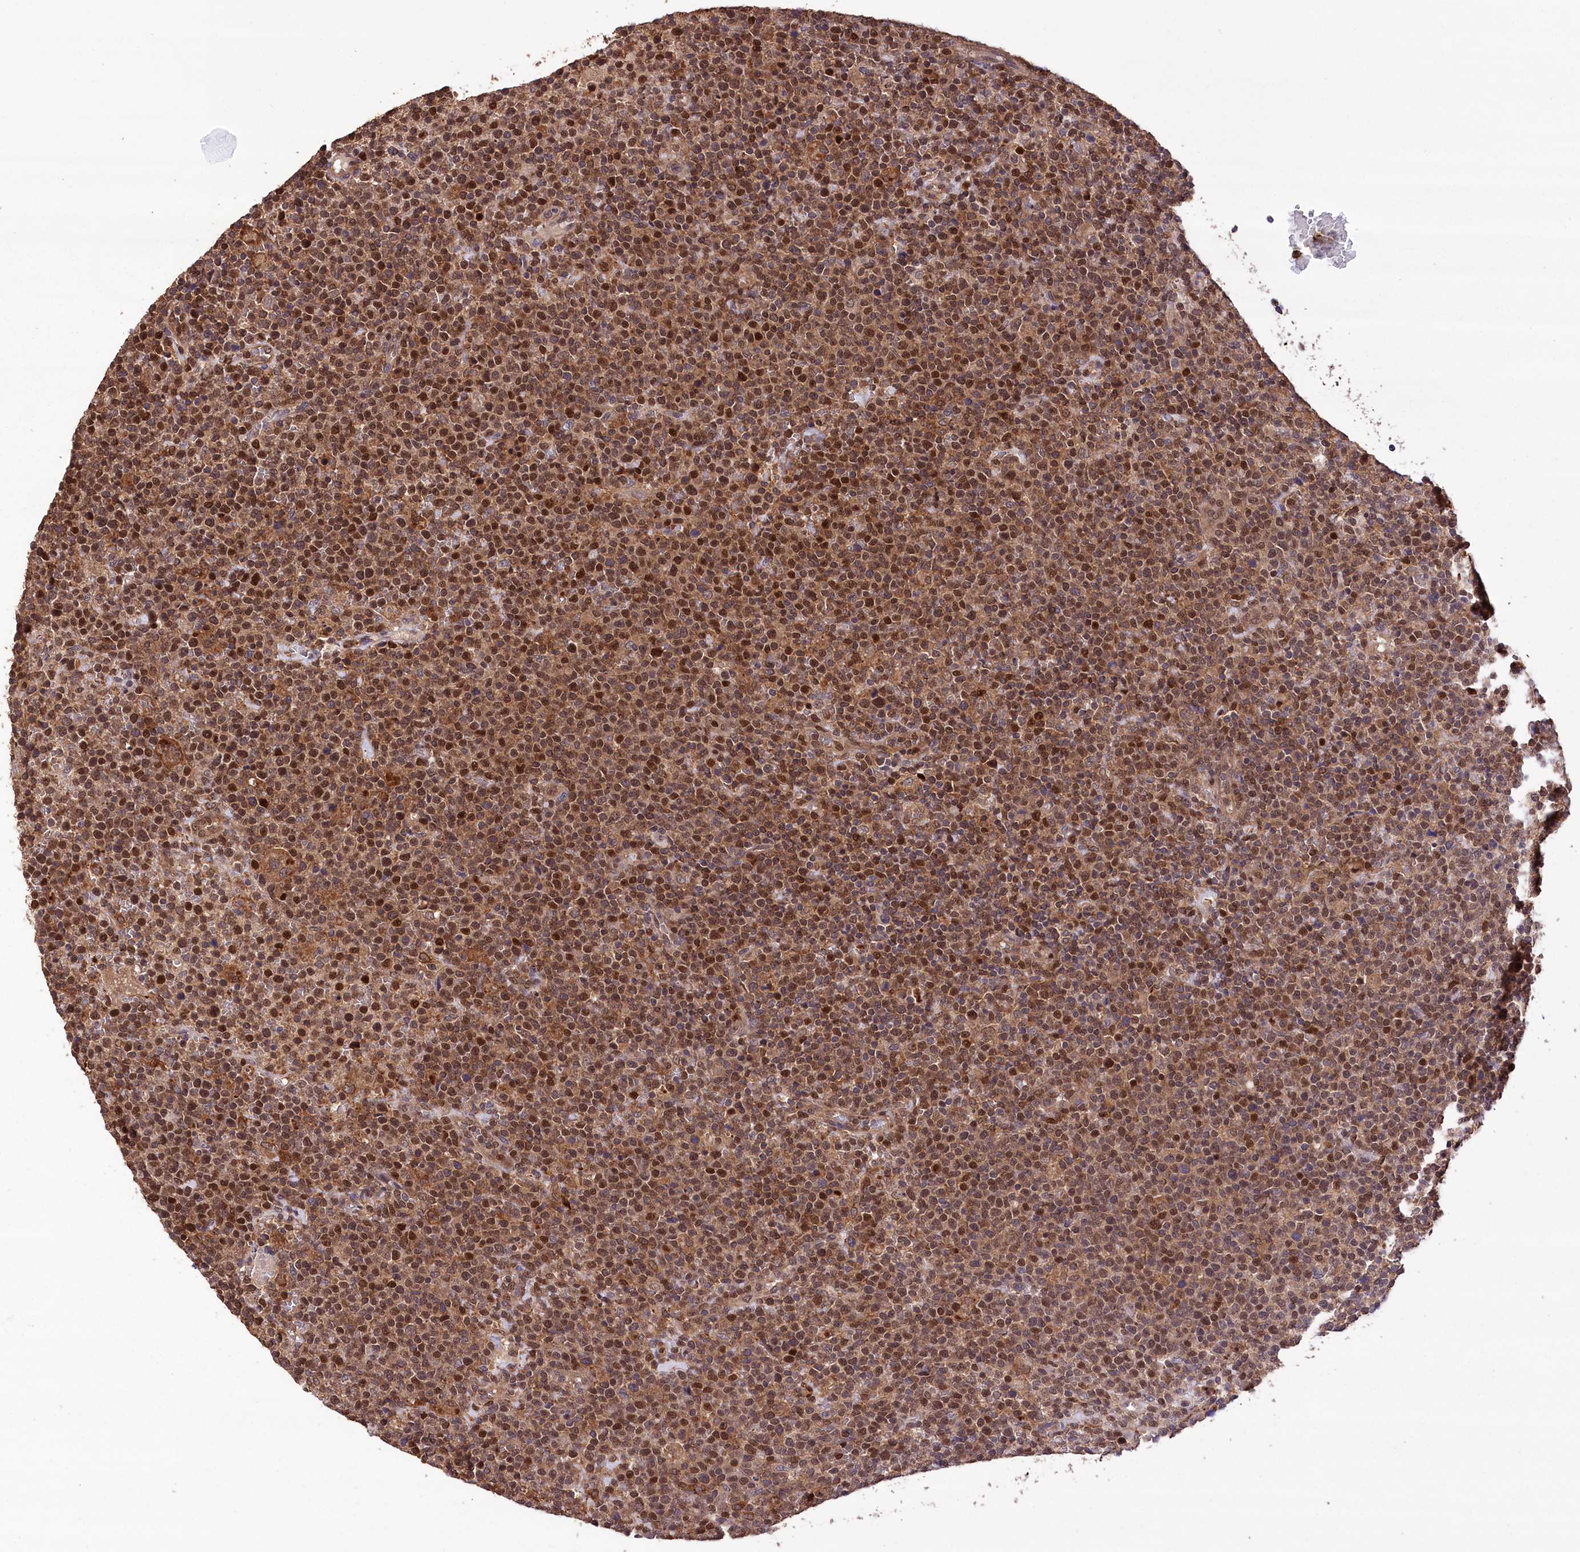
{"staining": {"intensity": "moderate", "quantity": ">75%", "location": "nuclear"}, "tissue": "lymphoma", "cell_type": "Tumor cells", "image_type": "cancer", "snomed": [{"axis": "morphology", "description": "Malignant lymphoma, non-Hodgkin's type, High grade"}, {"axis": "topography", "description": "Lymph node"}], "caption": "Immunohistochemistry (DAB) staining of human lymphoma displays moderate nuclear protein expression in approximately >75% of tumor cells. (brown staining indicates protein expression, while blue staining denotes nuclei).", "gene": "DPP3", "patient": {"sex": "male", "age": 61}}